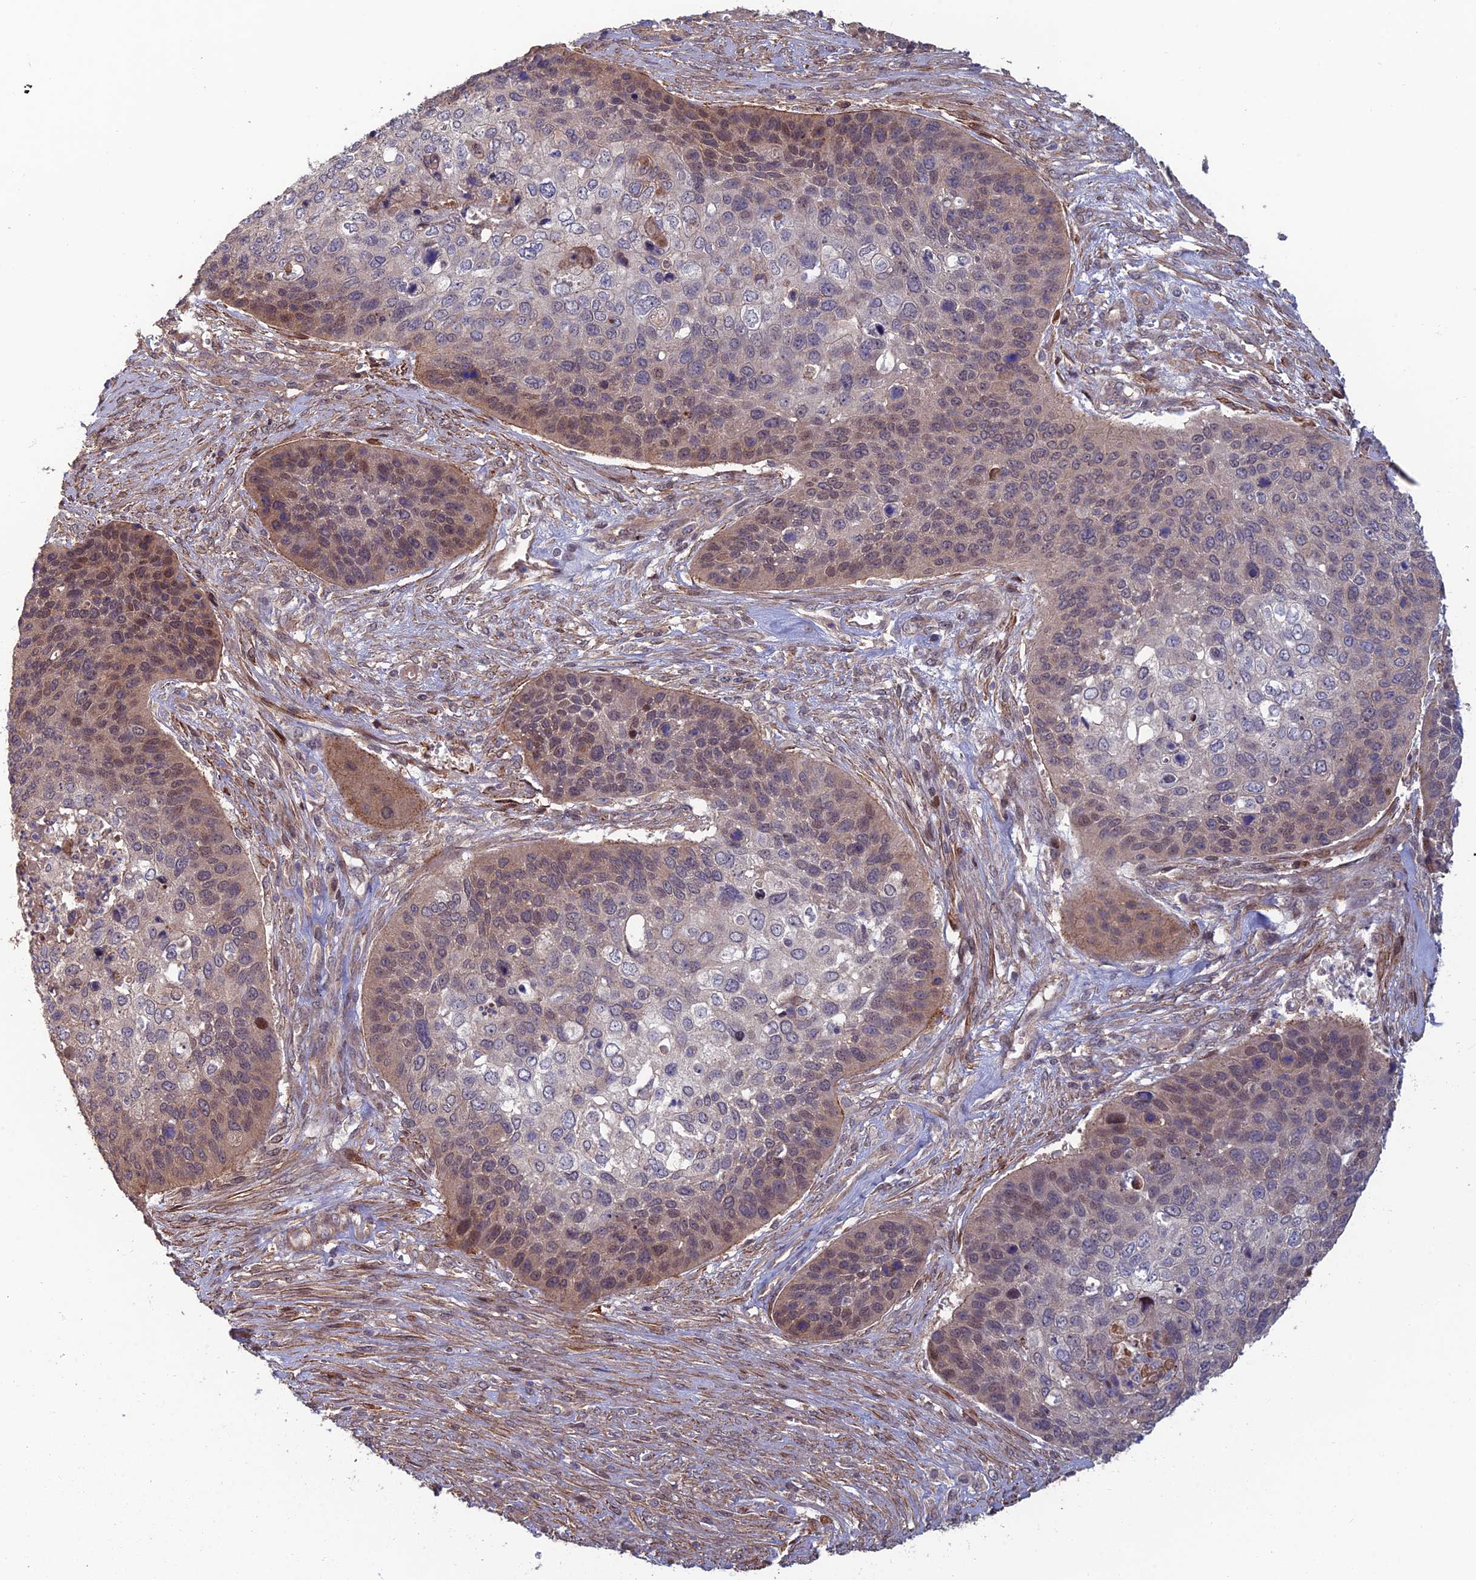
{"staining": {"intensity": "moderate", "quantity": "<25%", "location": "cytoplasmic/membranous,nuclear"}, "tissue": "skin cancer", "cell_type": "Tumor cells", "image_type": "cancer", "snomed": [{"axis": "morphology", "description": "Basal cell carcinoma"}, {"axis": "topography", "description": "Skin"}], "caption": "Immunohistochemical staining of human skin cancer (basal cell carcinoma) displays low levels of moderate cytoplasmic/membranous and nuclear protein staining in about <25% of tumor cells.", "gene": "CCDC183", "patient": {"sex": "female", "age": 74}}